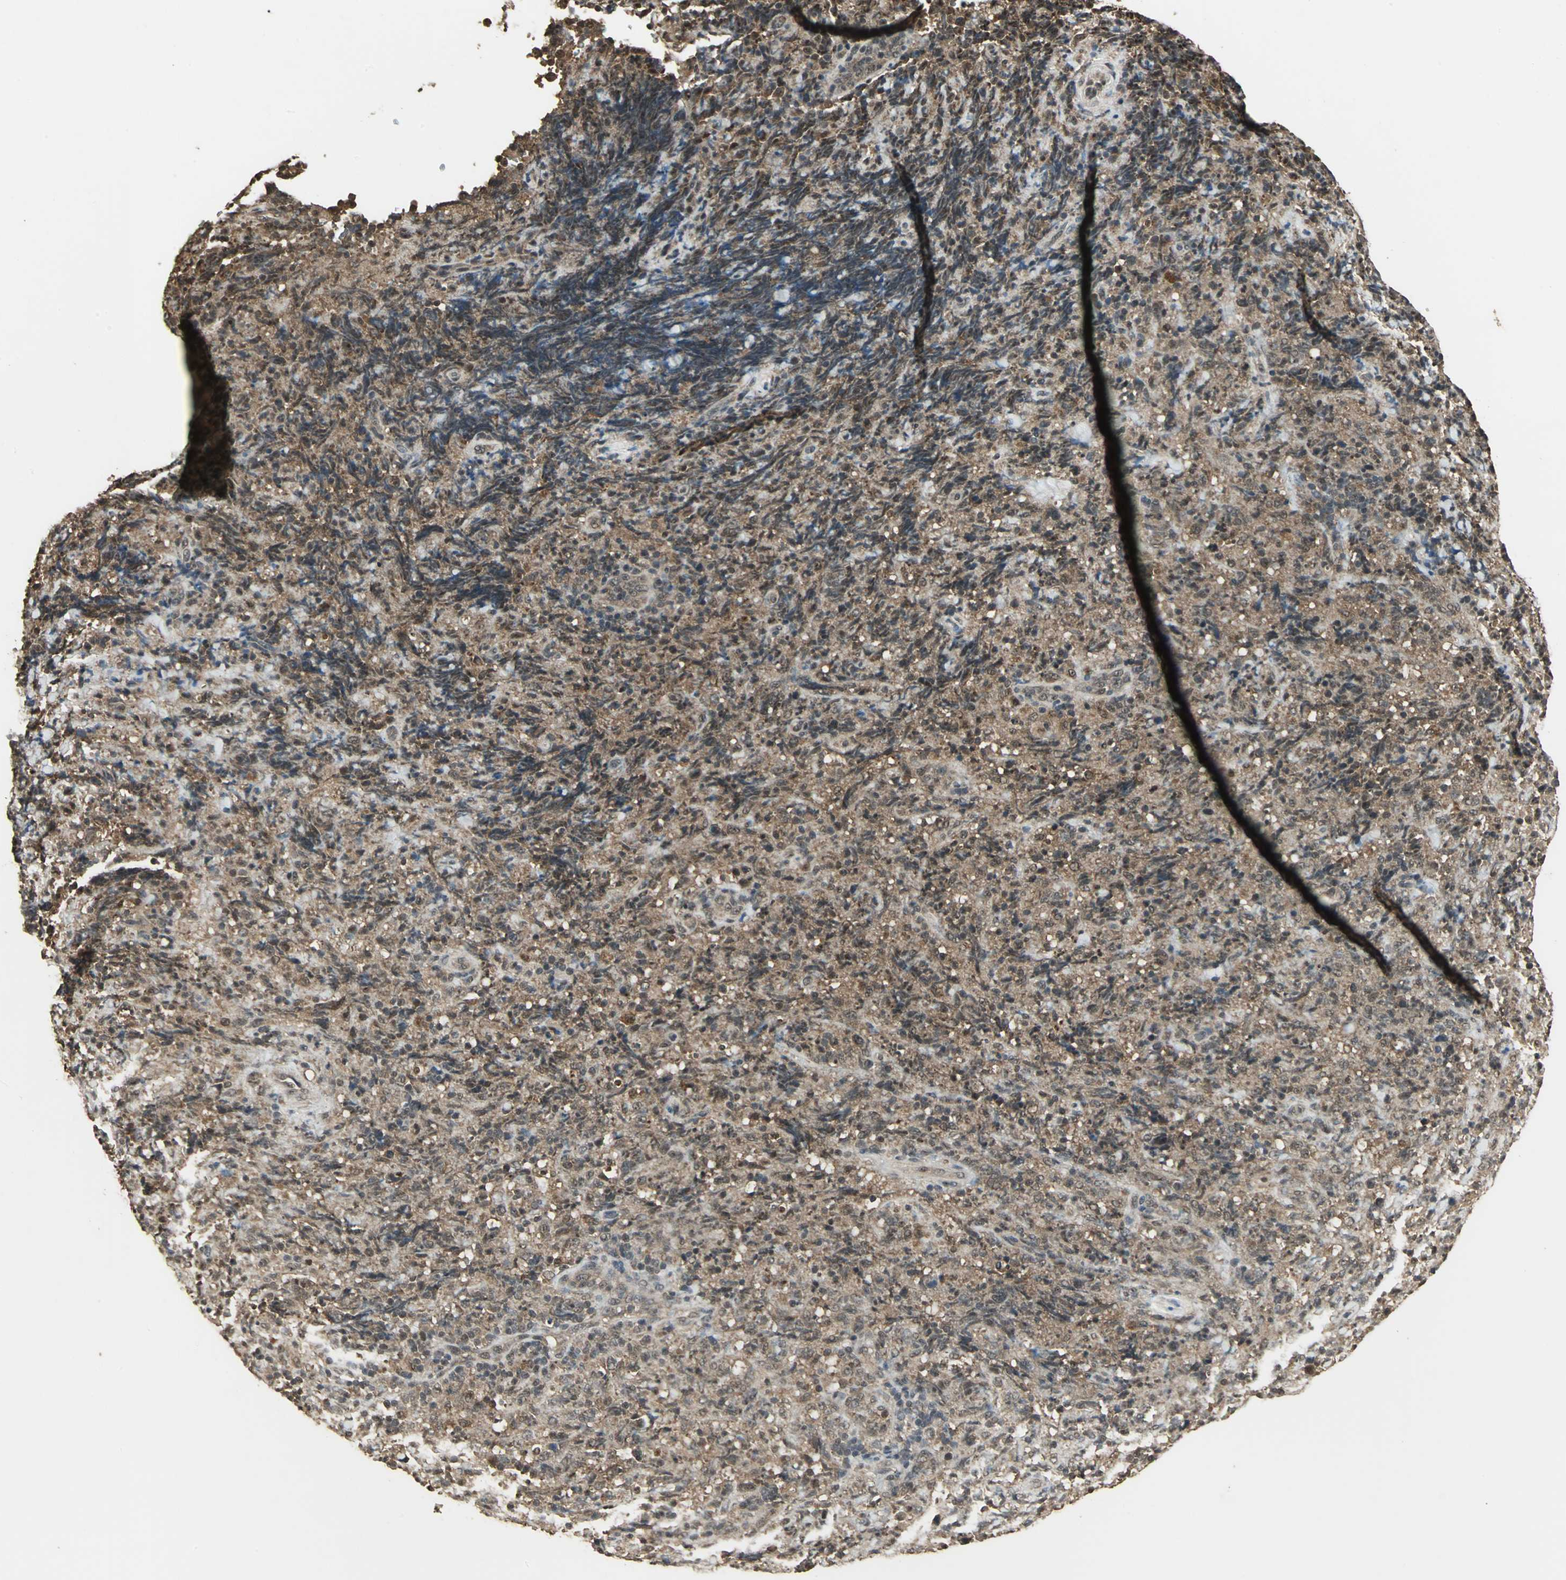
{"staining": {"intensity": "moderate", "quantity": ">75%", "location": "cytoplasmic/membranous"}, "tissue": "lymphoma", "cell_type": "Tumor cells", "image_type": "cancer", "snomed": [{"axis": "morphology", "description": "Malignant lymphoma, non-Hodgkin's type, High grade"}, {"axis": "topography", "description": "Tonsil"}], "caption": "Immunohistochemistry histopathology image of human lymphoma stained for a protein (brown), which shows medium levels of moderate cytoplasmic/membranous staining in approximately >75% of tumor cells.", "gene": "UCHL5", "patient": {"sex": "female", "age": 36}}